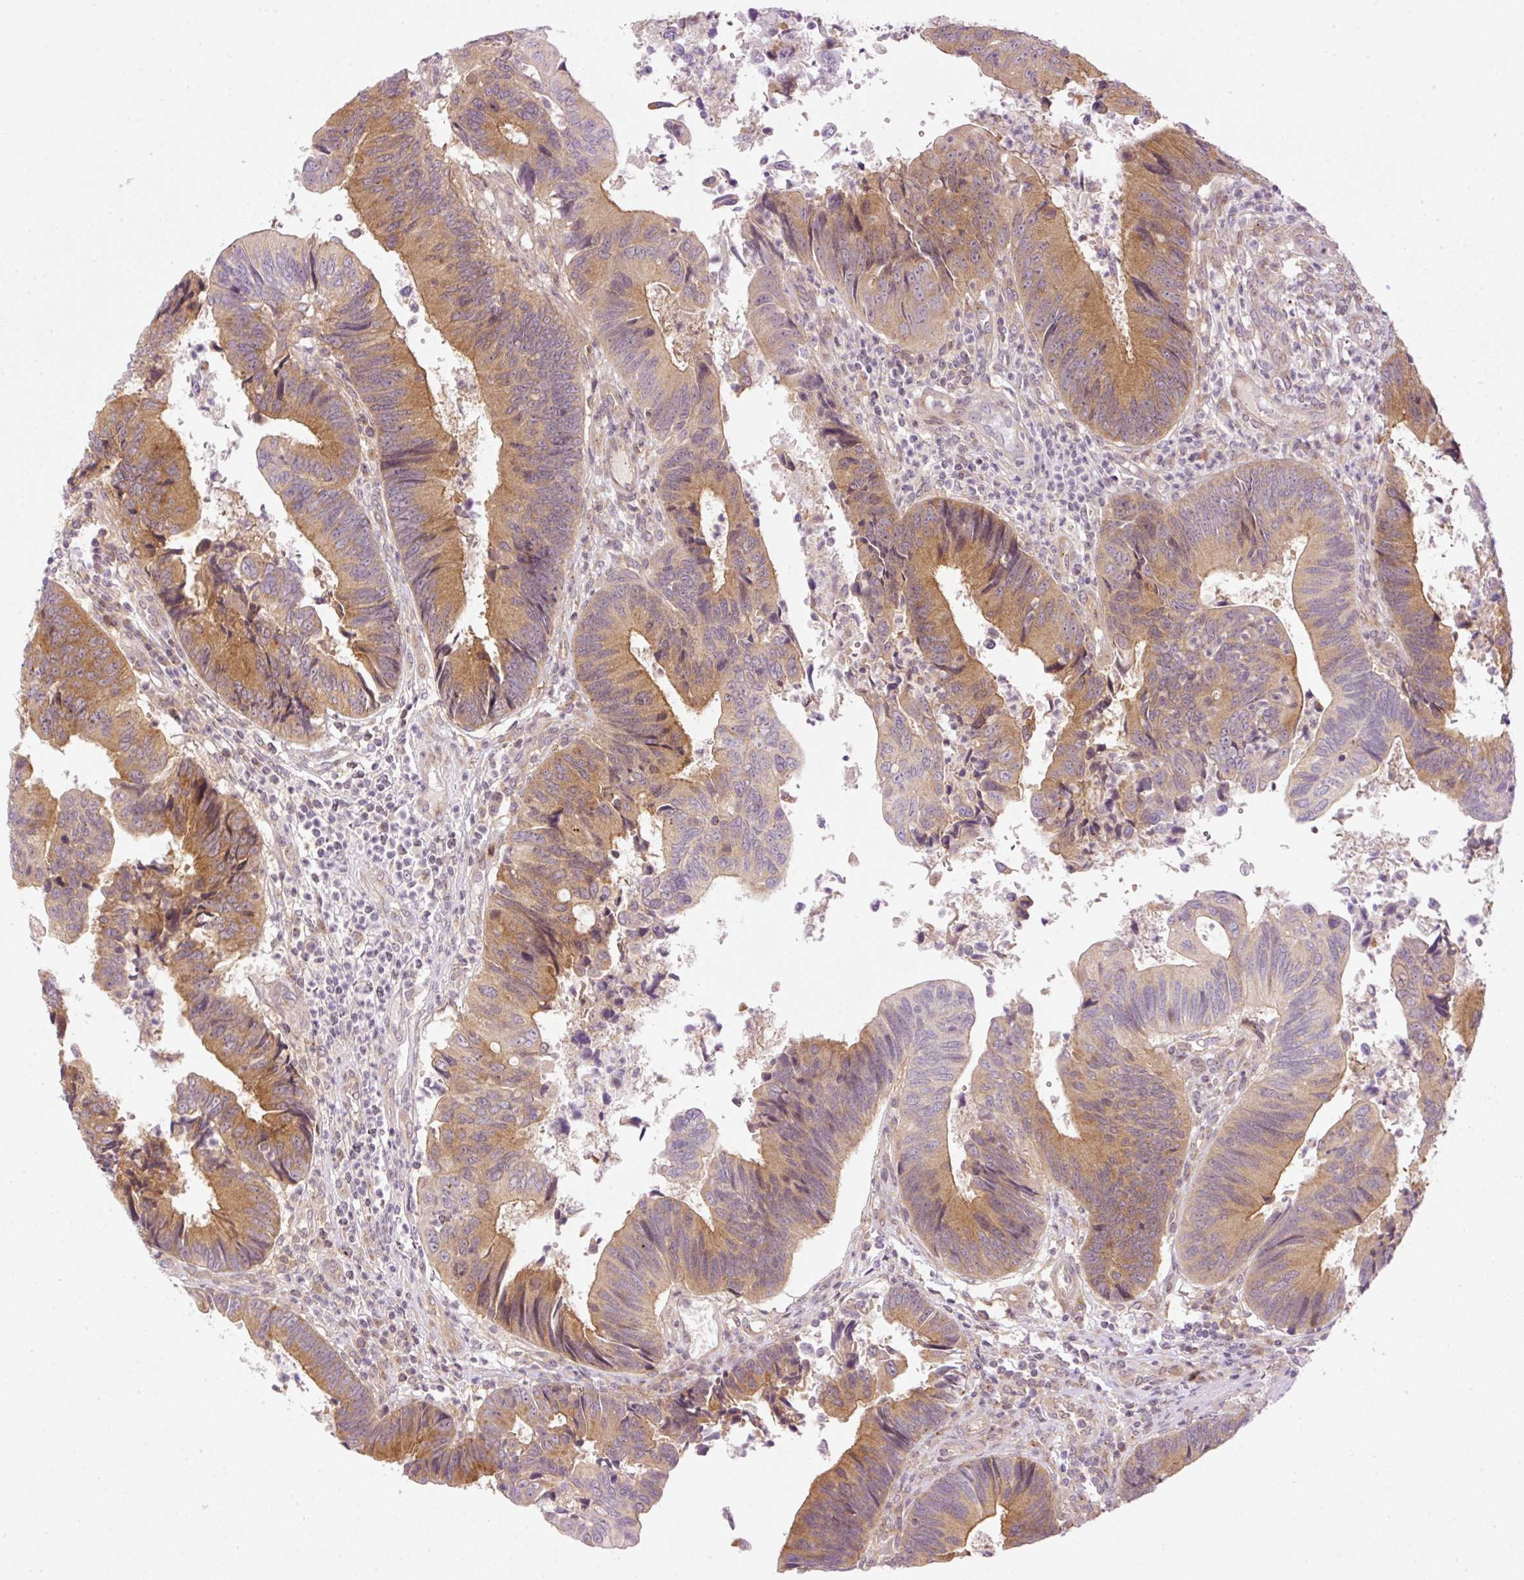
{"staining": {"intensity": "moderate", "quantity": ">75%", "location": "cytoplasmic/membranous"}, "tissue": "colorectal cancer", "cell_type": "Tumor cells", "image_type": "cancer", "snomed": [{"axis": "morphology", "description": "Adenocarcinoma, NOS"}, {"axis": "topography", "description": "Colon"}], "caption": "Protein expression analysis of adenocarcinoma (colorectal) demonstrates moderate cytoplasmic/membranous staining in approximately >75% of tumor cells. (IHC, brightfield microscopy, high magnification).", "gene": "MZT2B", "patient": {"sex": "female", "age": 67}}